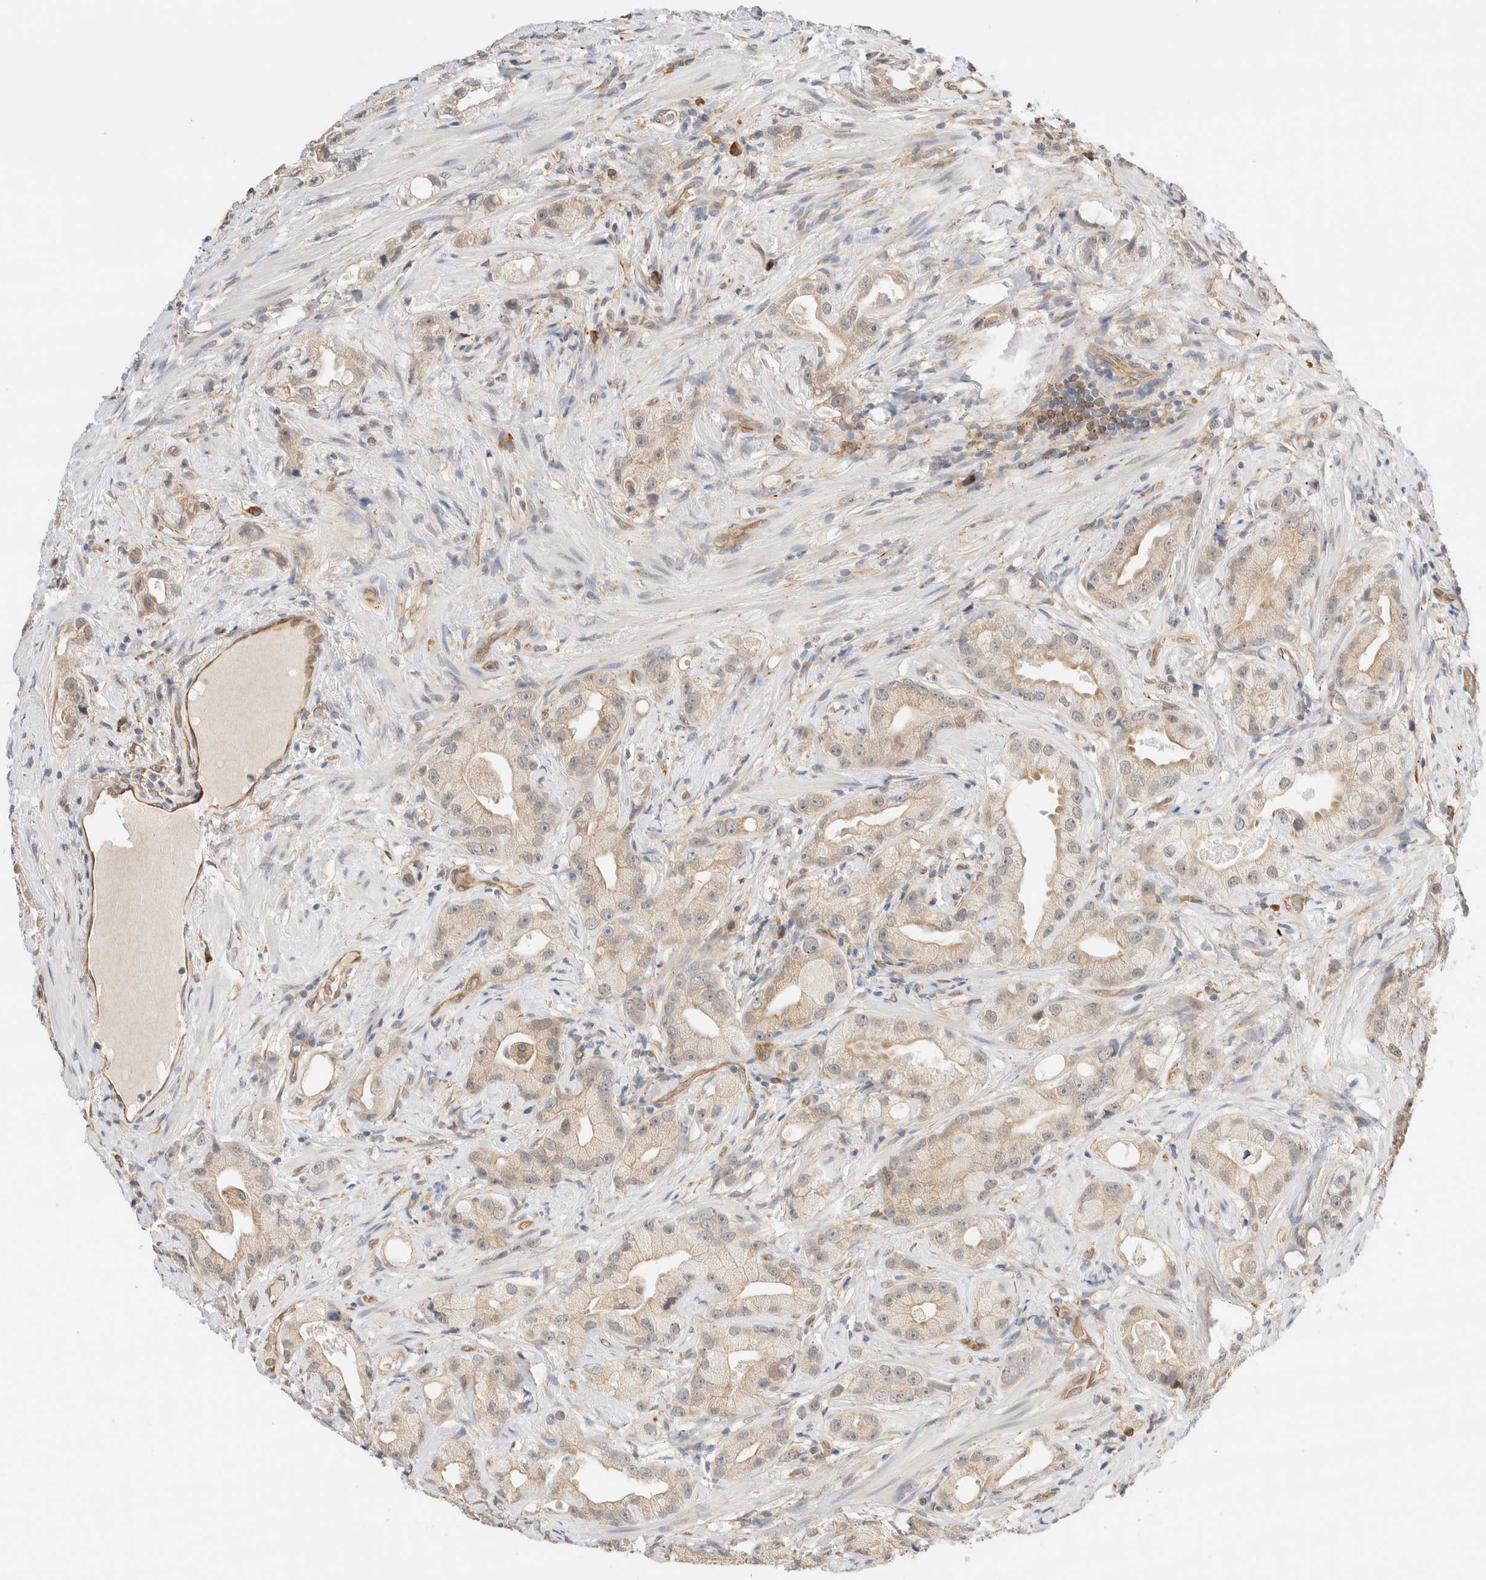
{"staining": {"intensity": "moderate", "quantity": "<25%", "location": "cytoplasmic/membranous"}, "tissue": "prostate cancer", "cell_type": "Tumor cells", "image_type": "cancer", "snomed": [{"axis": "morphology", "description": "Adenocarcinoma, High grade"}, {"axis": "topography", "description": "Prostate"}], "caption": "Prostate cancer stained for a protein displays moderate cytoplasmic/membranous positivity in tumor cells.", "gene": "SYVN1", "patient": {"sex": "male", "age": 63}}